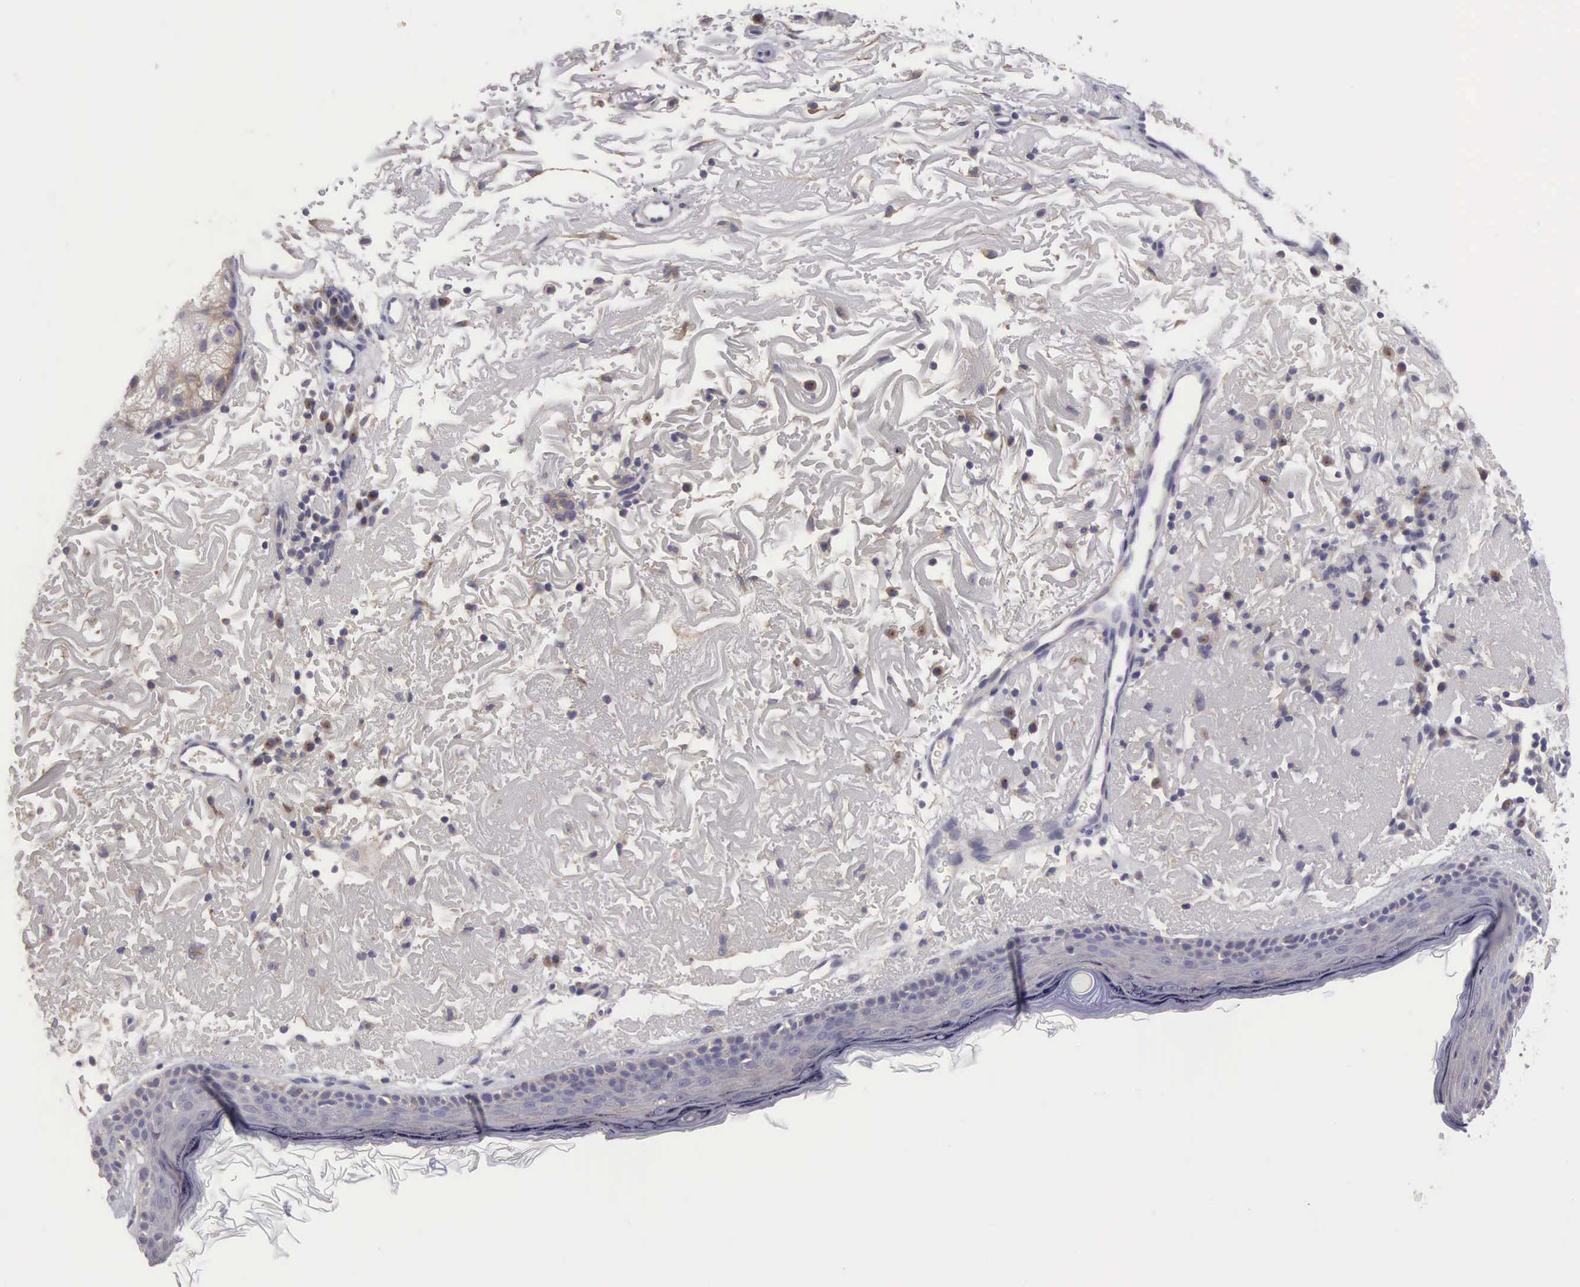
{"staining": {"intensity": "negative", "quantity": "none", "location": "none"}, "tissue": "skin", "cell_type": "Fibroblasts", "image_type": "normal", "snomed": [{"axis": "morphology", "description": "Normal tissue, NOS"}, {"axis": "topography", "description": "Skin"}], "caption": "Immunohistochemistry photomicrograph of unremarkable skin: human skin stained with DAB displays no significant protein expression in fibroblasts.", "gene": "SLITRK4", "patient": {"sex": "female", "age": 90}}